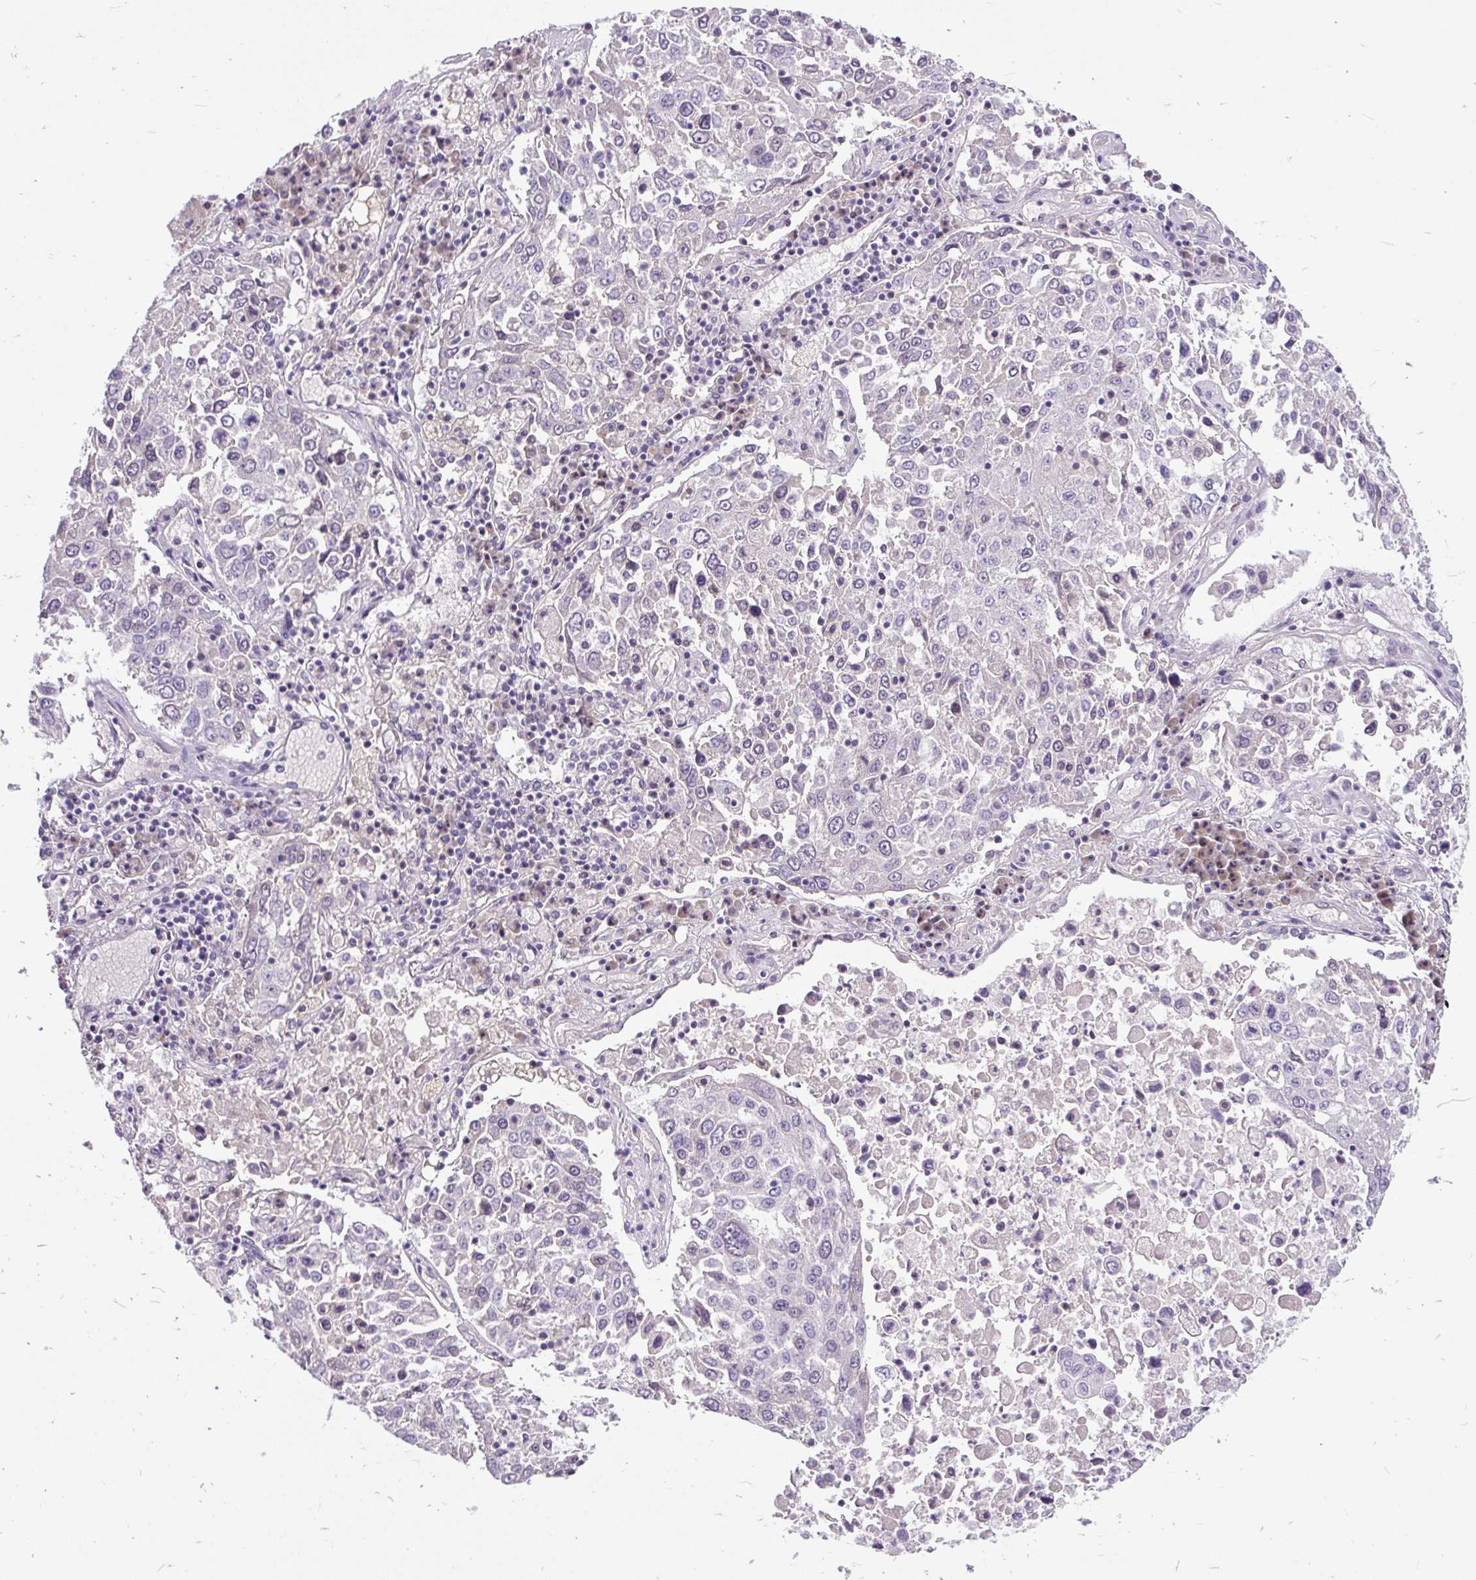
{"staining": {"intensity": "negative", "quantity": "none", "location": "none"}, "tissue": "lung cancer", "cell_type": "Tumor cells", "image_type": "cancer", "snomed": [{"axis": "morphology", "description": "Squamous cell carcinoma, NOS"}, {"axis": "topography", "description": "Lung"}], "caption": "An image of squamous cell carcinoma (lung) stained for a protein shows no brown staining in tumor cells.", "gene": "KRTAP20-3", "patient": {"sex": "male", "age": 65}}